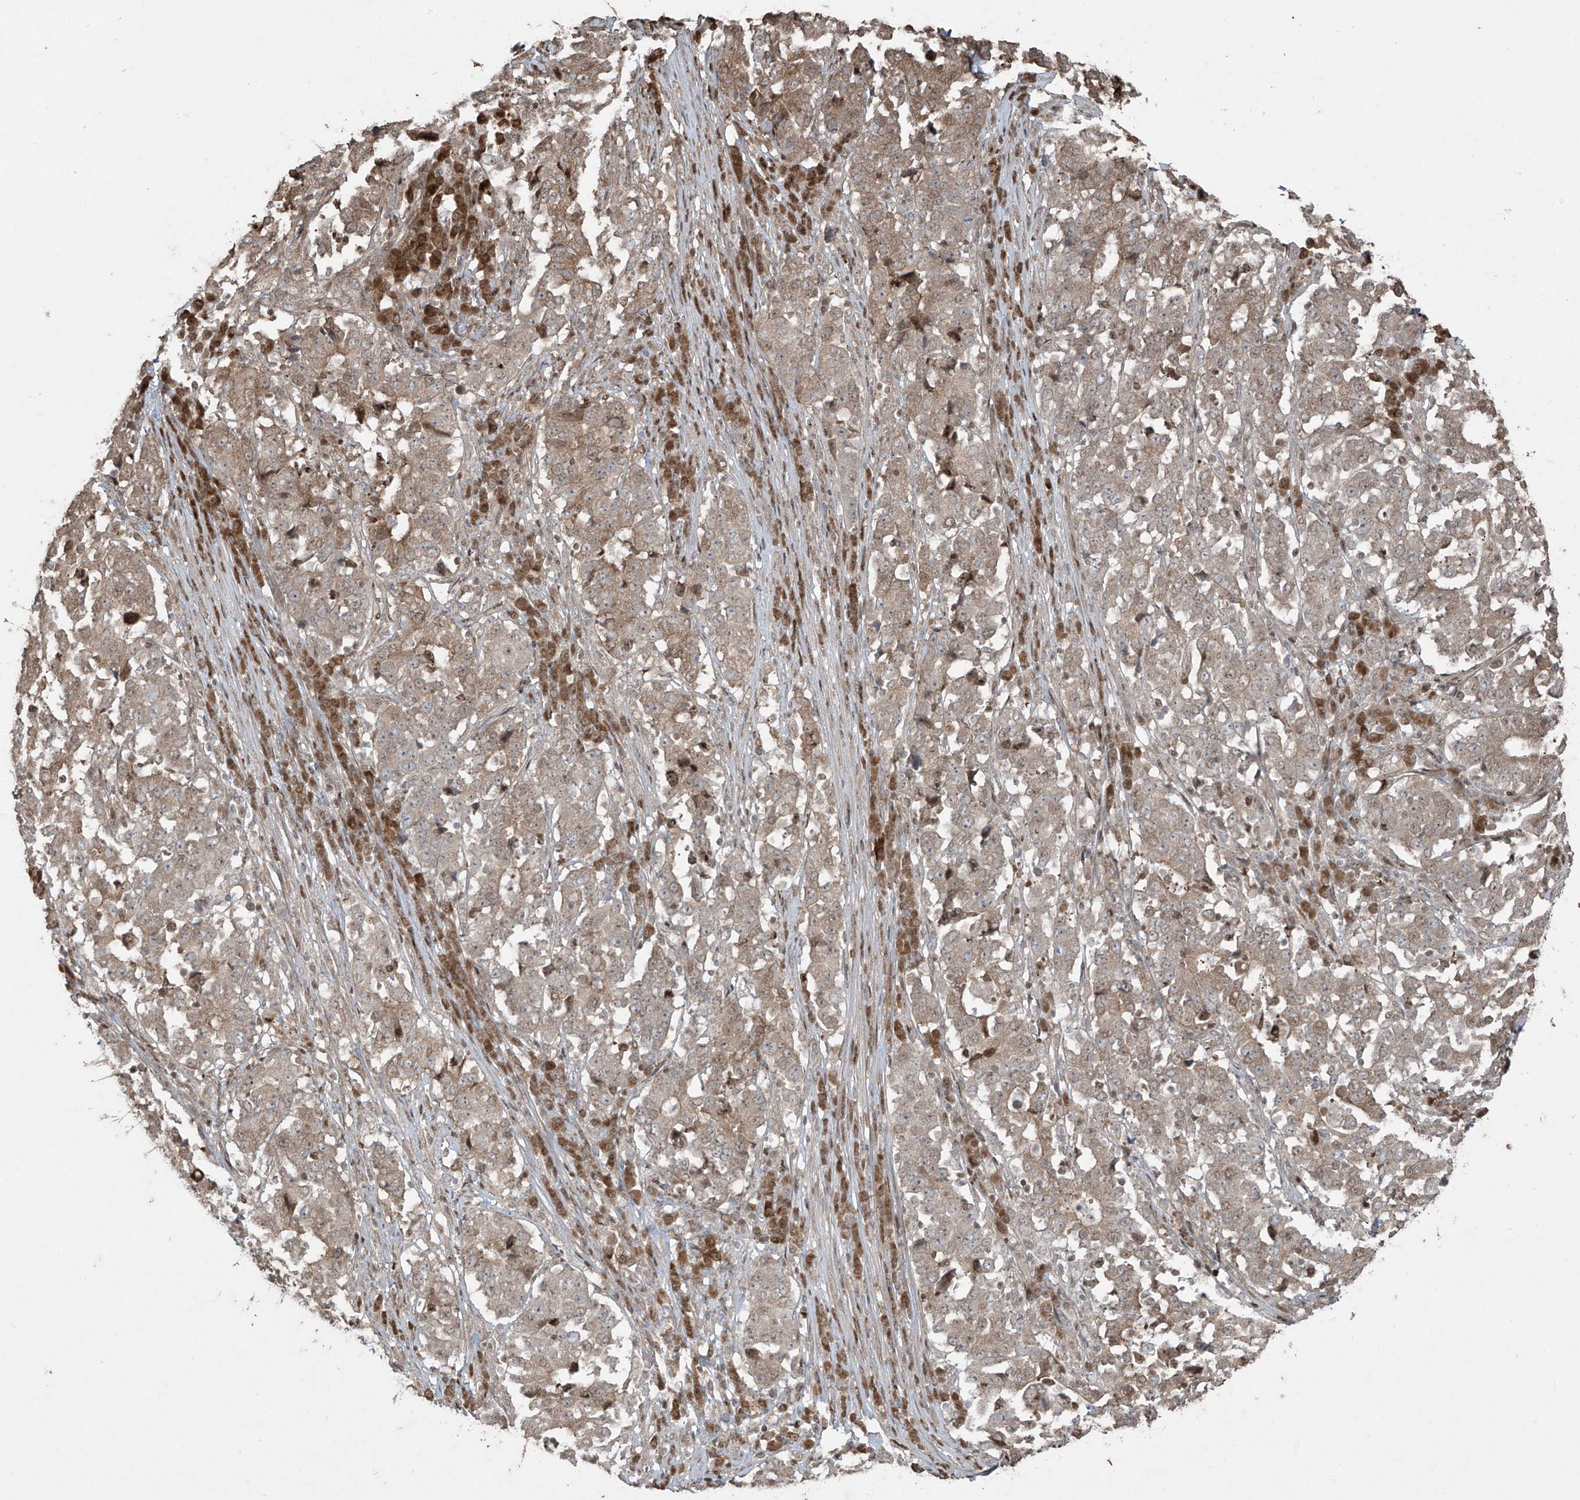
{"staining": {"intensity": "weak", "quantity": "25%-75%", "location": "cytoplasmic/membranous"}, "tissue": "stomach cancer", "cell_type": "Tumor cells", "image_type": "cancer", "snomed": [{"axis": "morphology", "description": "Adenocarcinoma, NOS"}, {"axis": "topography", "description": "Stomach"}], "caption": "DAB immunohistochemical staining of adenocarcinoma (stomach) shows weak cytoplasmic/membranous protein expression in about 25%-75% of tumor cells.", "gene": "TTC22", "patient": {"sex": "male", "age": 59}}